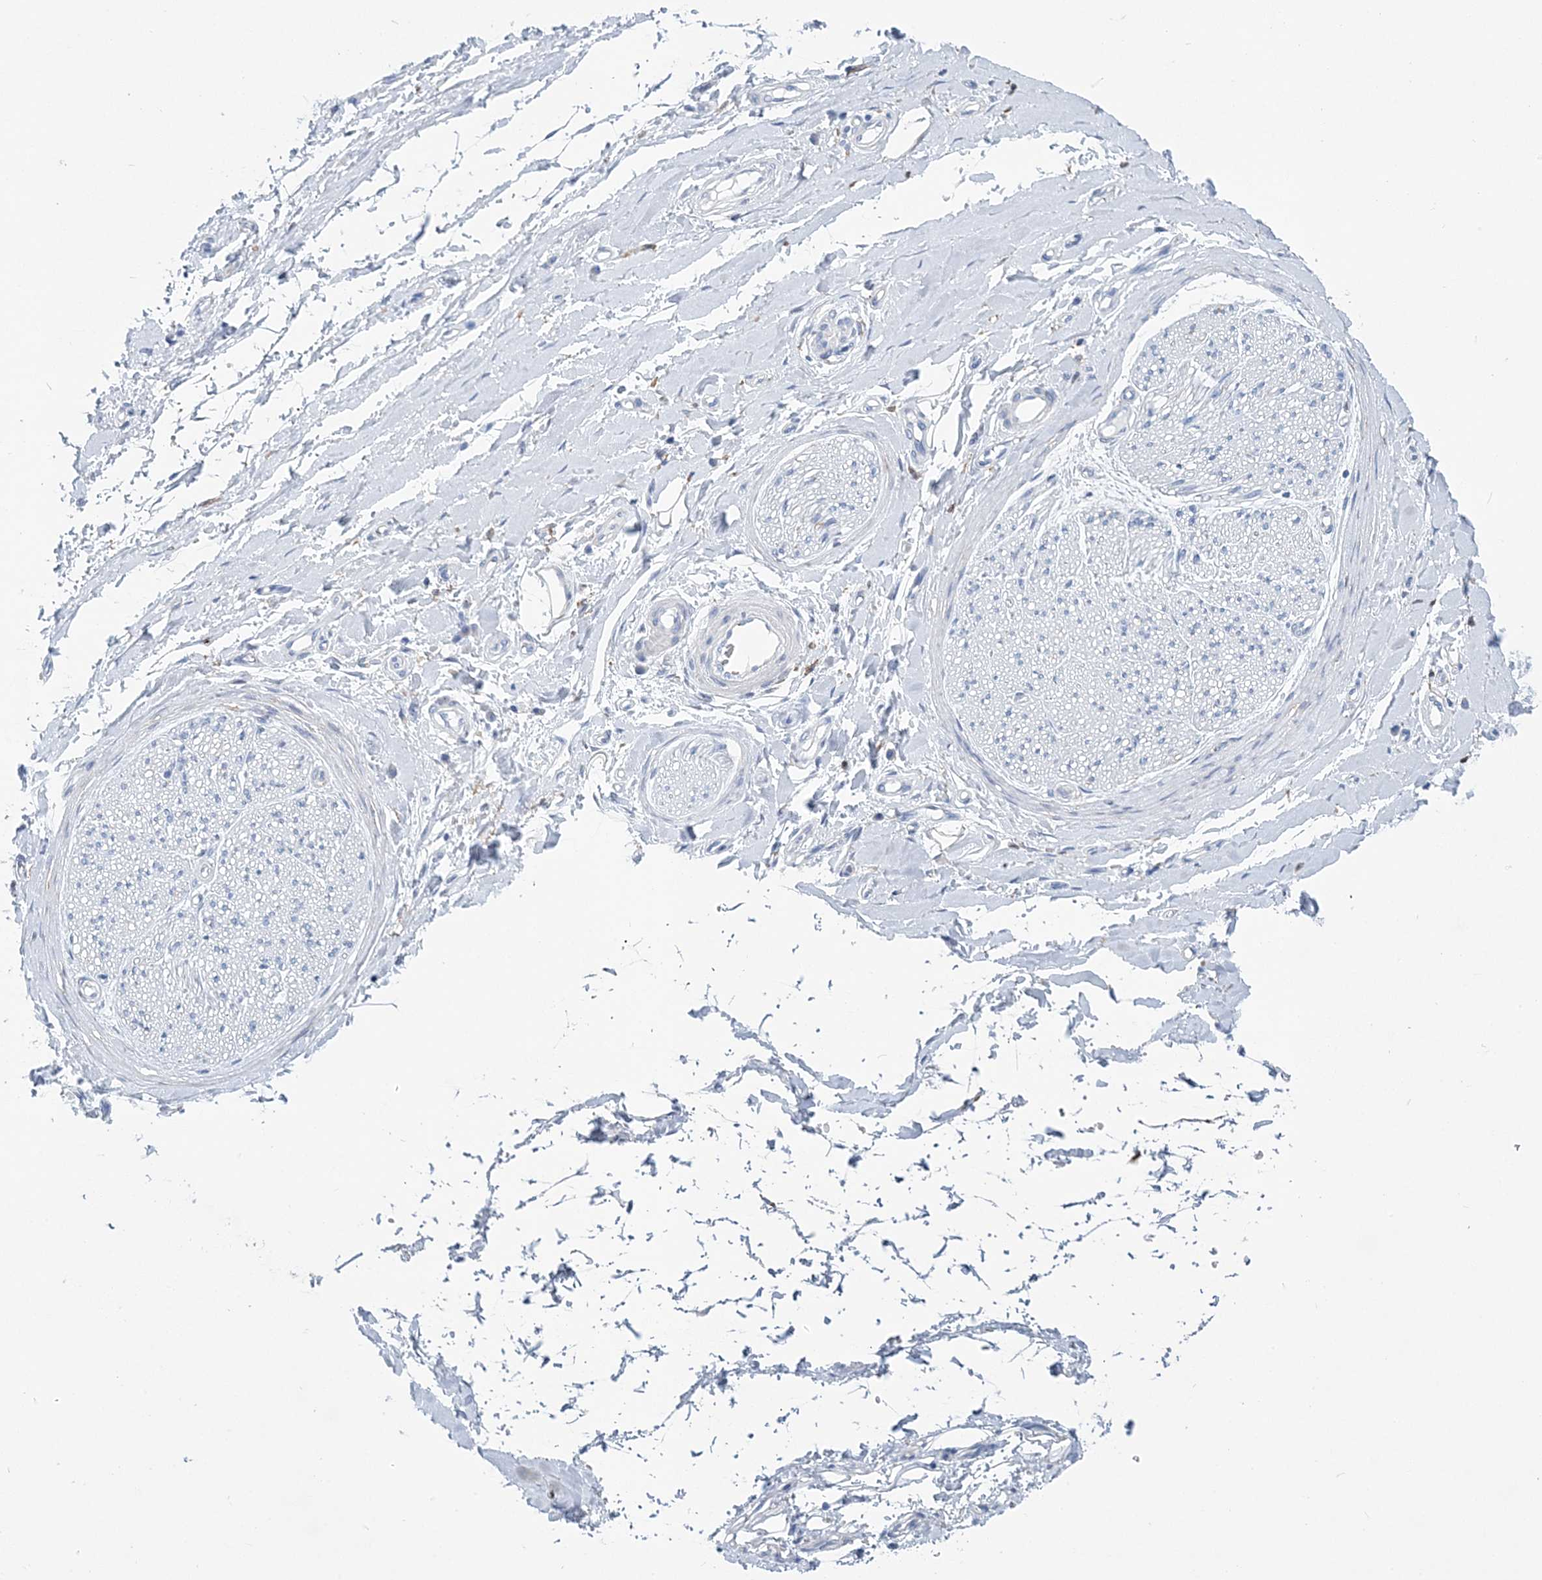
{"staining": {"intensity": "negative", "quantity": "none", "location": "none"}, "tissue": "adipose tissue", "cell_type": "Adipocytes", "image_type": "normal", "snomed": [{"axis": "morphology", "description": "Normal tissue, NOS"}, {"axis": "morphology", "description": "Adenocarcinoma, NOS"}, {"axis": "topography", "description": "Stomach, upper"}, {"axis": "topography", "description": "Peripheral nerve tissue"}], "caption": "This is an immunohistochemistry (IHC) photomicrograph of normal human adipose tissue. There is no staining in adipocytes.", "gene": "NKX6", "patient": {"sex": "male", "age": 62}}